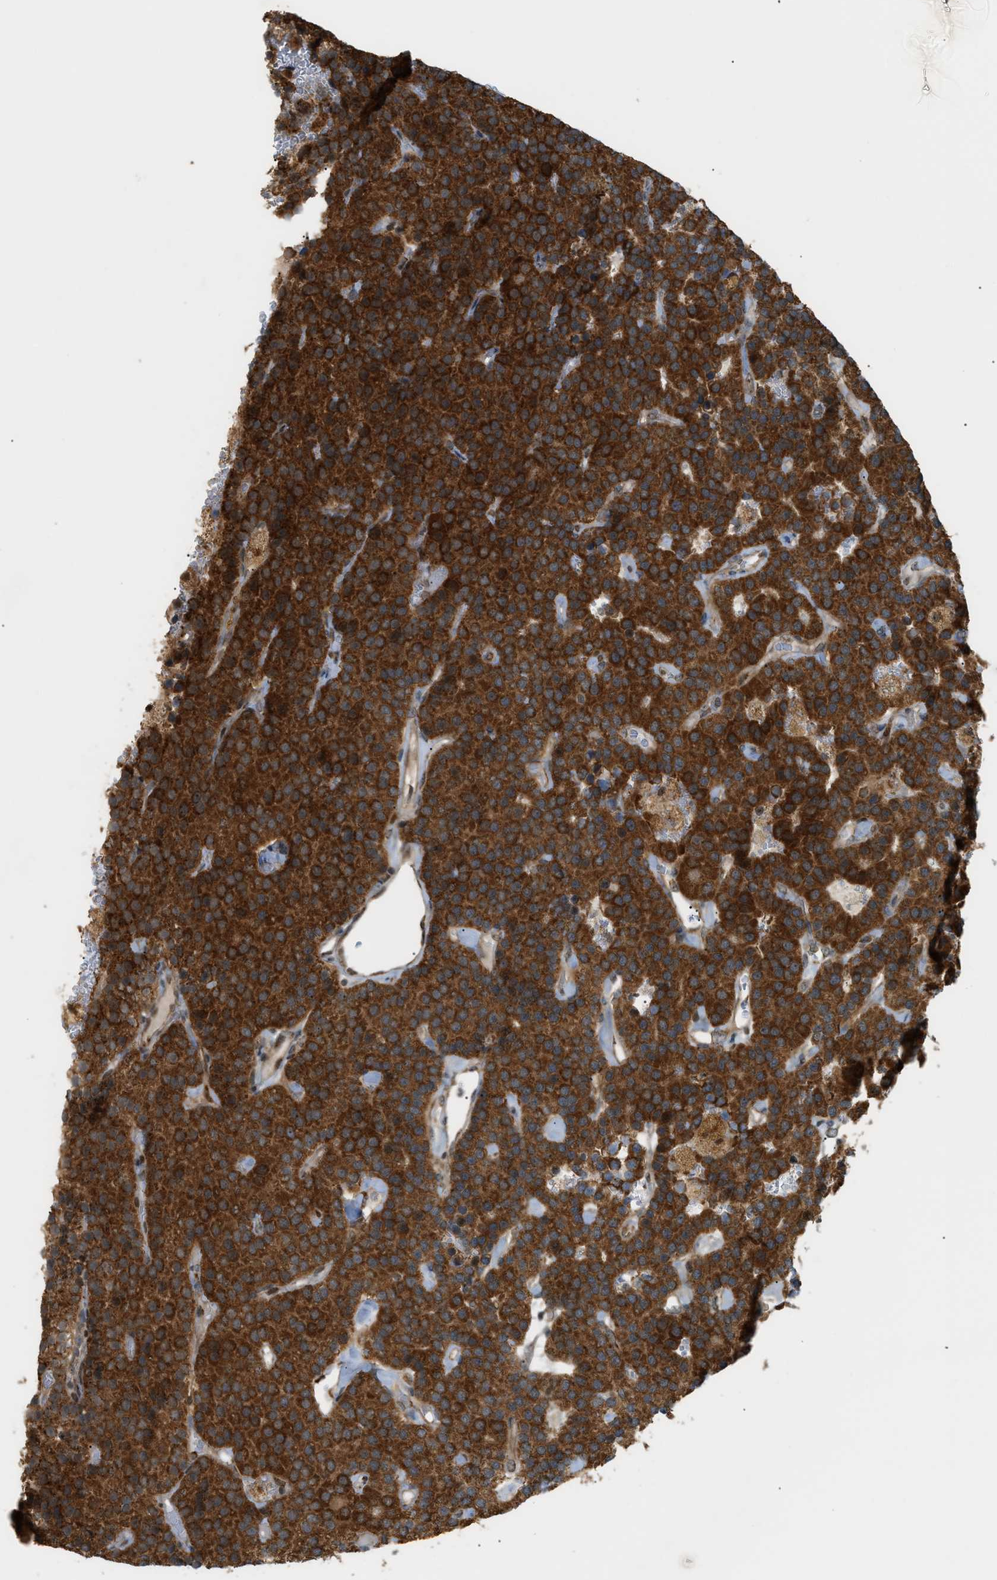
{"staining": {"intensity": "strong", "quantity": ">75%", "location": "cytoplasmic/membranous"}, "tissue": "parathyroid gland", "cell_type": "Glandular cells", "image_type": "normal", "snomed": [{"axis": "morphology", "description": "Normal tissue, NOS"}, {"axis": "morphology", "description": "Adenoma, NOS"}, {"axis": "topography", "description": "Parathyroid gland"}], "caption": "This image displays immunohistochemistry (IHC) staining of unremarkable parathyroid gland, with high strong cytoplasmic/membranous staining in about >75% of glandular cells.", "gene": "CCDC186", "patient": {"sex": "female", "age": 86}}